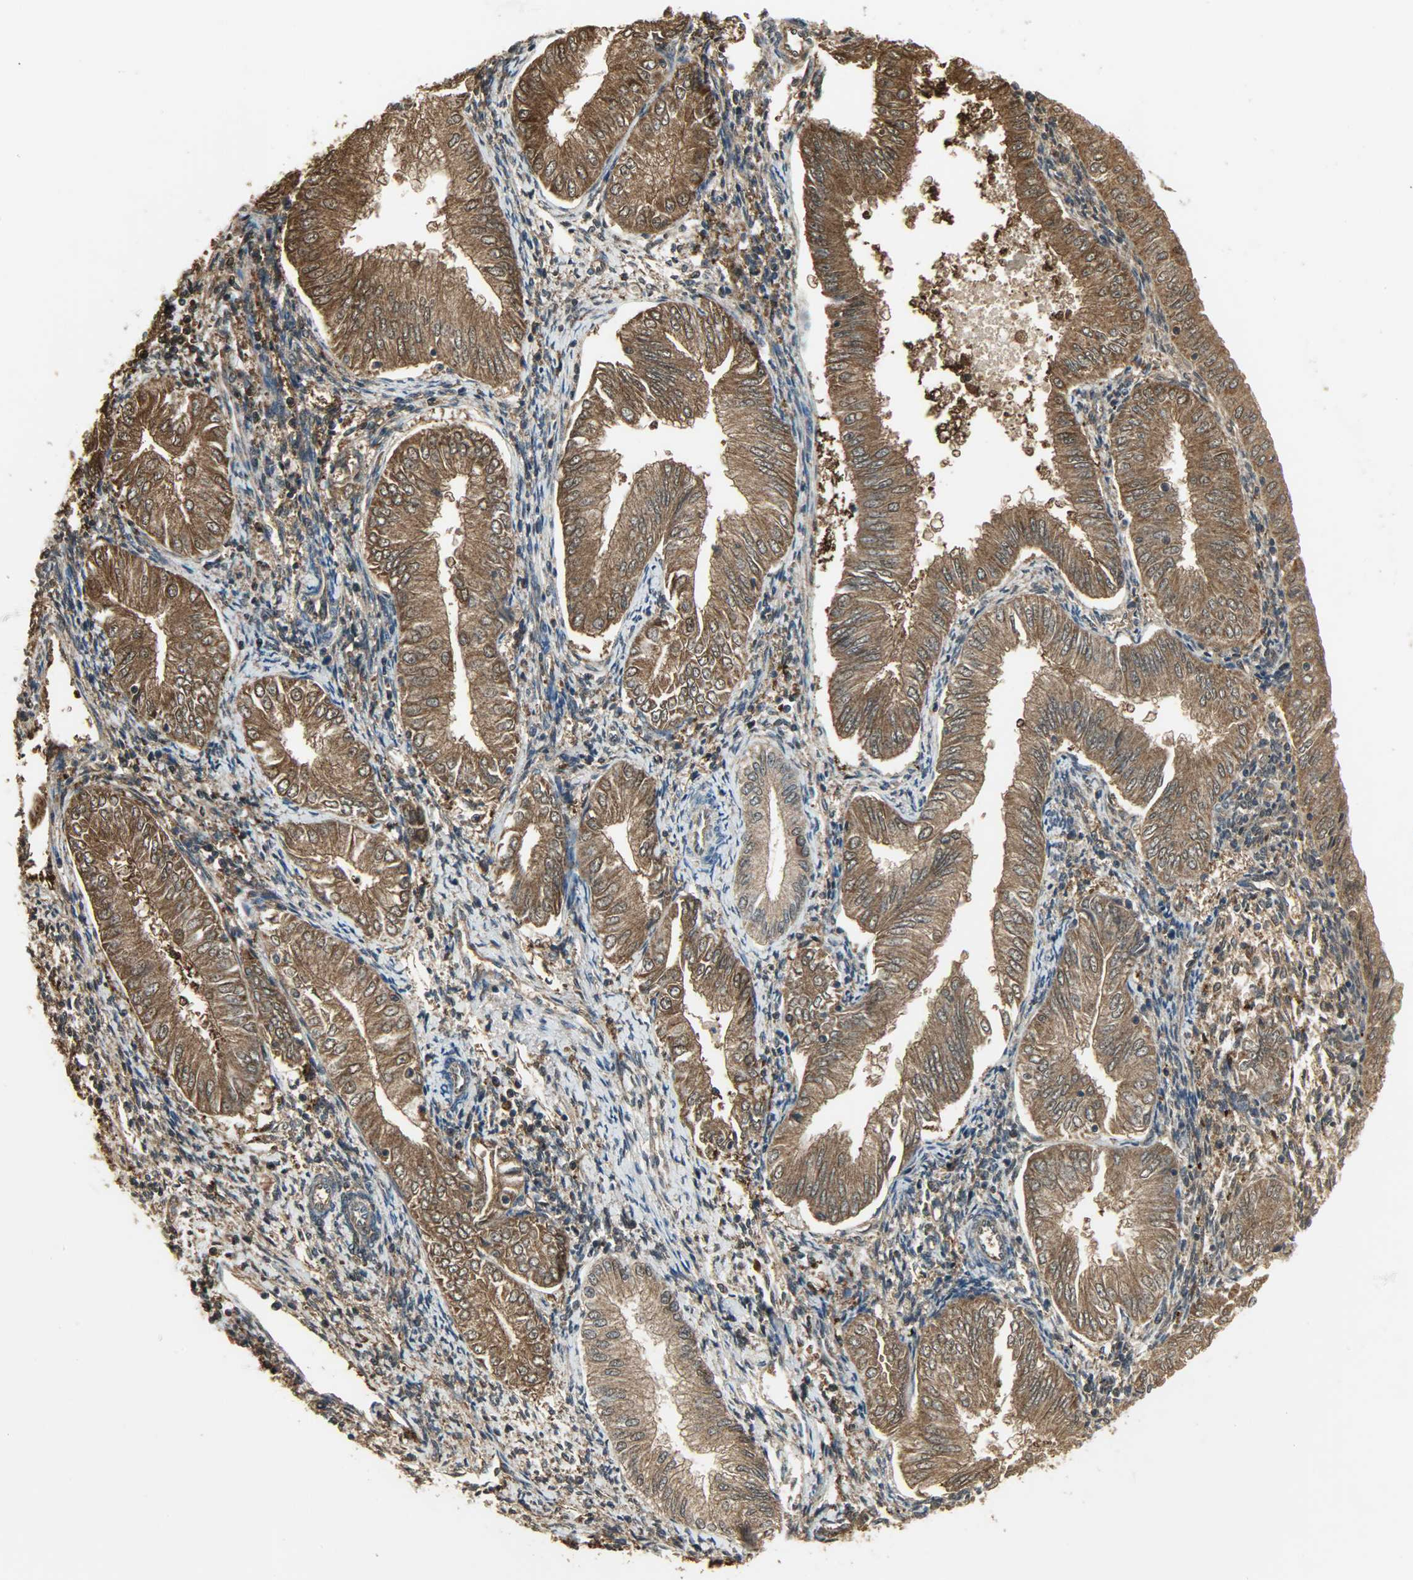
{"staining": {"intensity": "strong", "quantity": ">75%", "location": "cytoplasmic/membranous,nuclear"}, "tissue": "endometrial cancer", "cell_type": "Tumor cells", "image_type": "cancer", "snomed": [{"axis": "morphology", "description": "Adenocarcinoma, NOS"}, {"axis": "topography", "description": "Endometrium"}], "caption": "Adenocarcinoma (endometrial) tissue exhibits strong cytoplasmic/membranous and nuclear positivity in about >75% of tumor cells, visualized by immunohistochemistry.", "gene": "LDHB", "patient": {"sex": "female", "age": 53}}